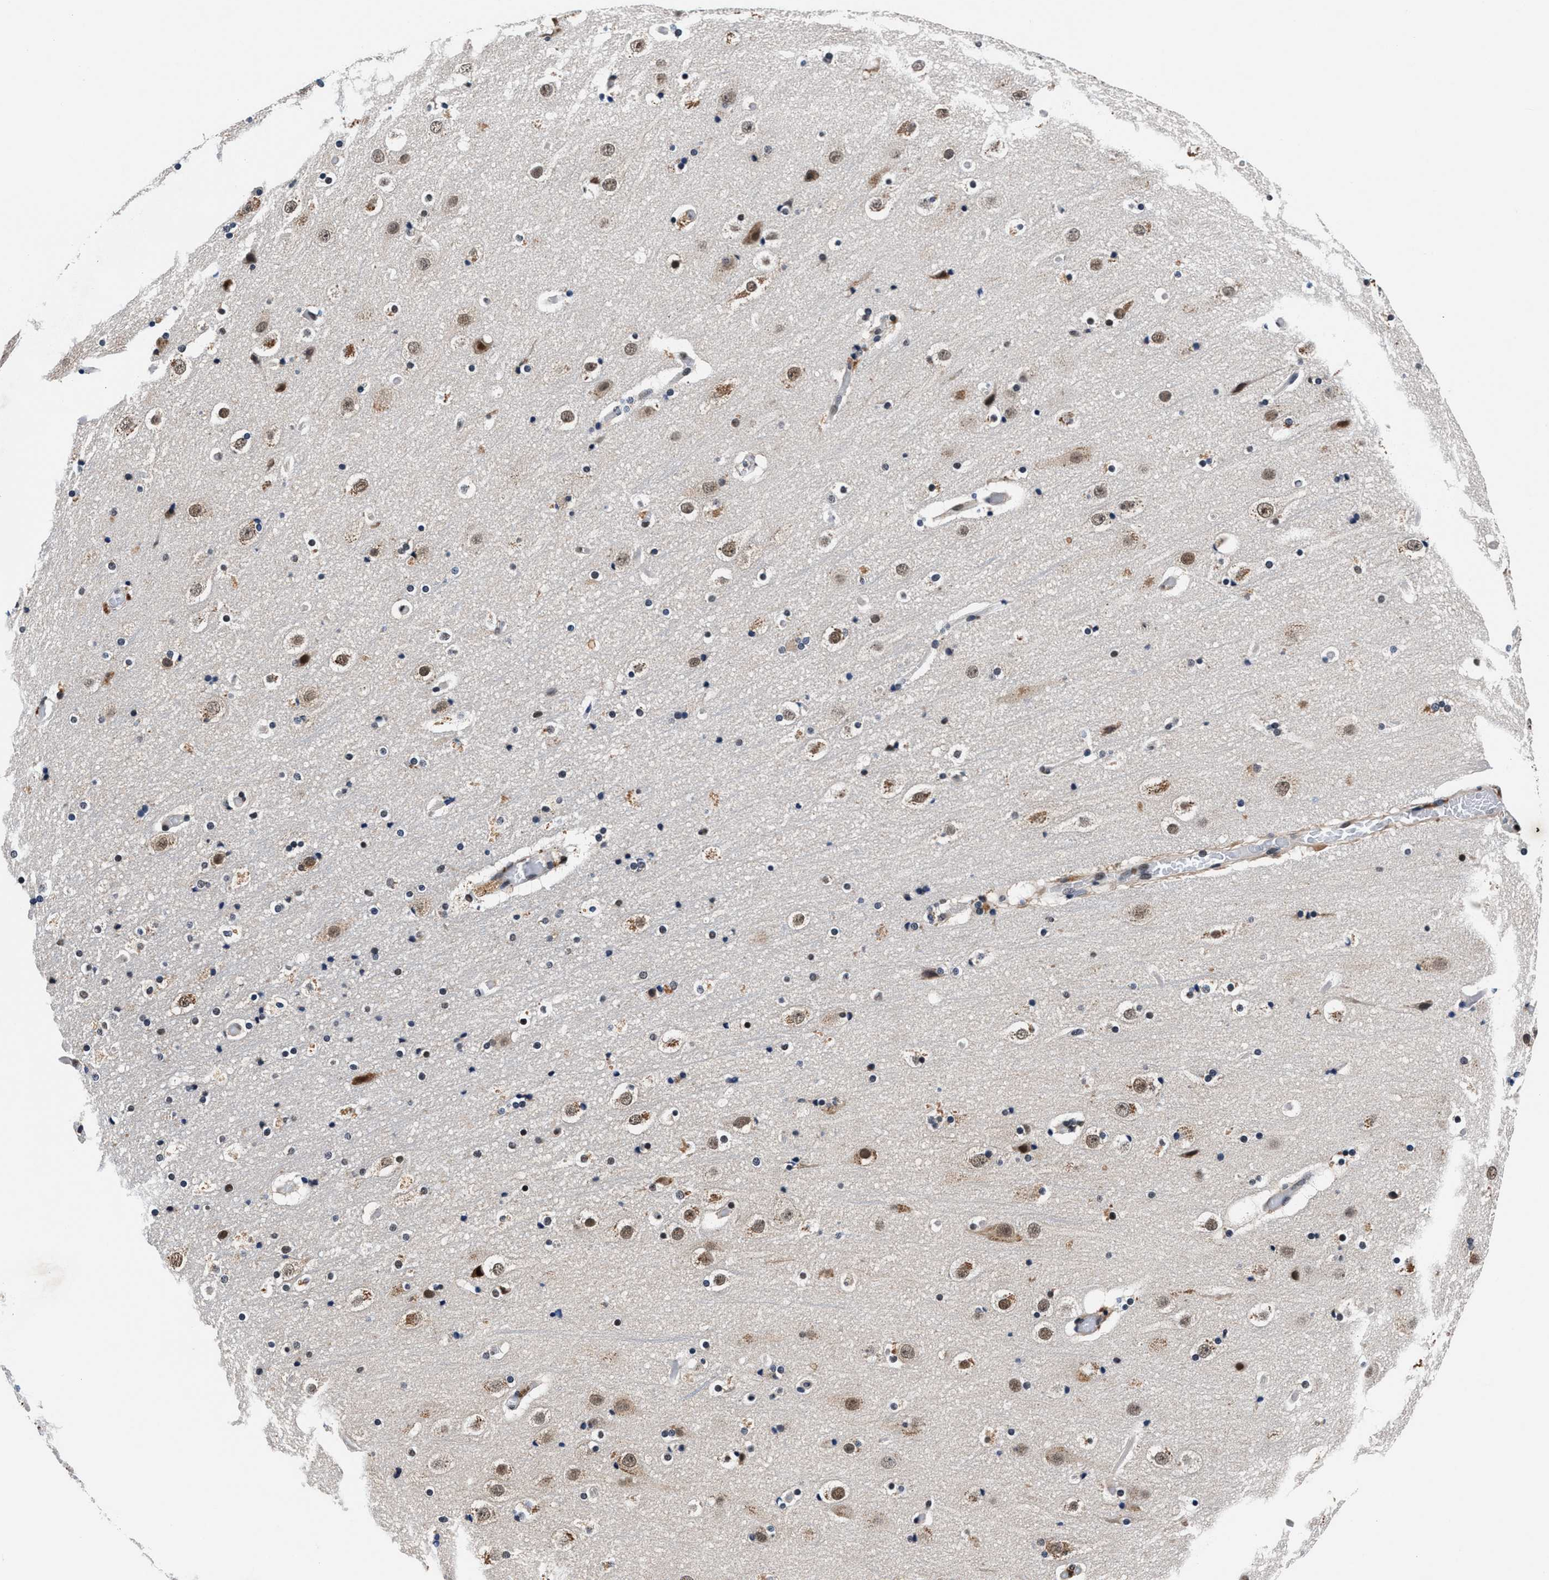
{"staining": {"intensity": "negative", "quantity": "none", "location": "none"}, "tissue": "cerebral cortex", "cell_type": "Endothelial cells", "image_type": "normal", "snomed": [{"axis": "morphology", "description": "Normal tissue, NOS"}, {"axis": "topography", "description": "Cerebral cortex"}], "caption": "This is a histopathology image of immunohistochemistry staining of normal cerebral cortex, which shows no staining in endothelial cells.", "gene": "USP16", "patient": {"sex": "male", "age": 57}}